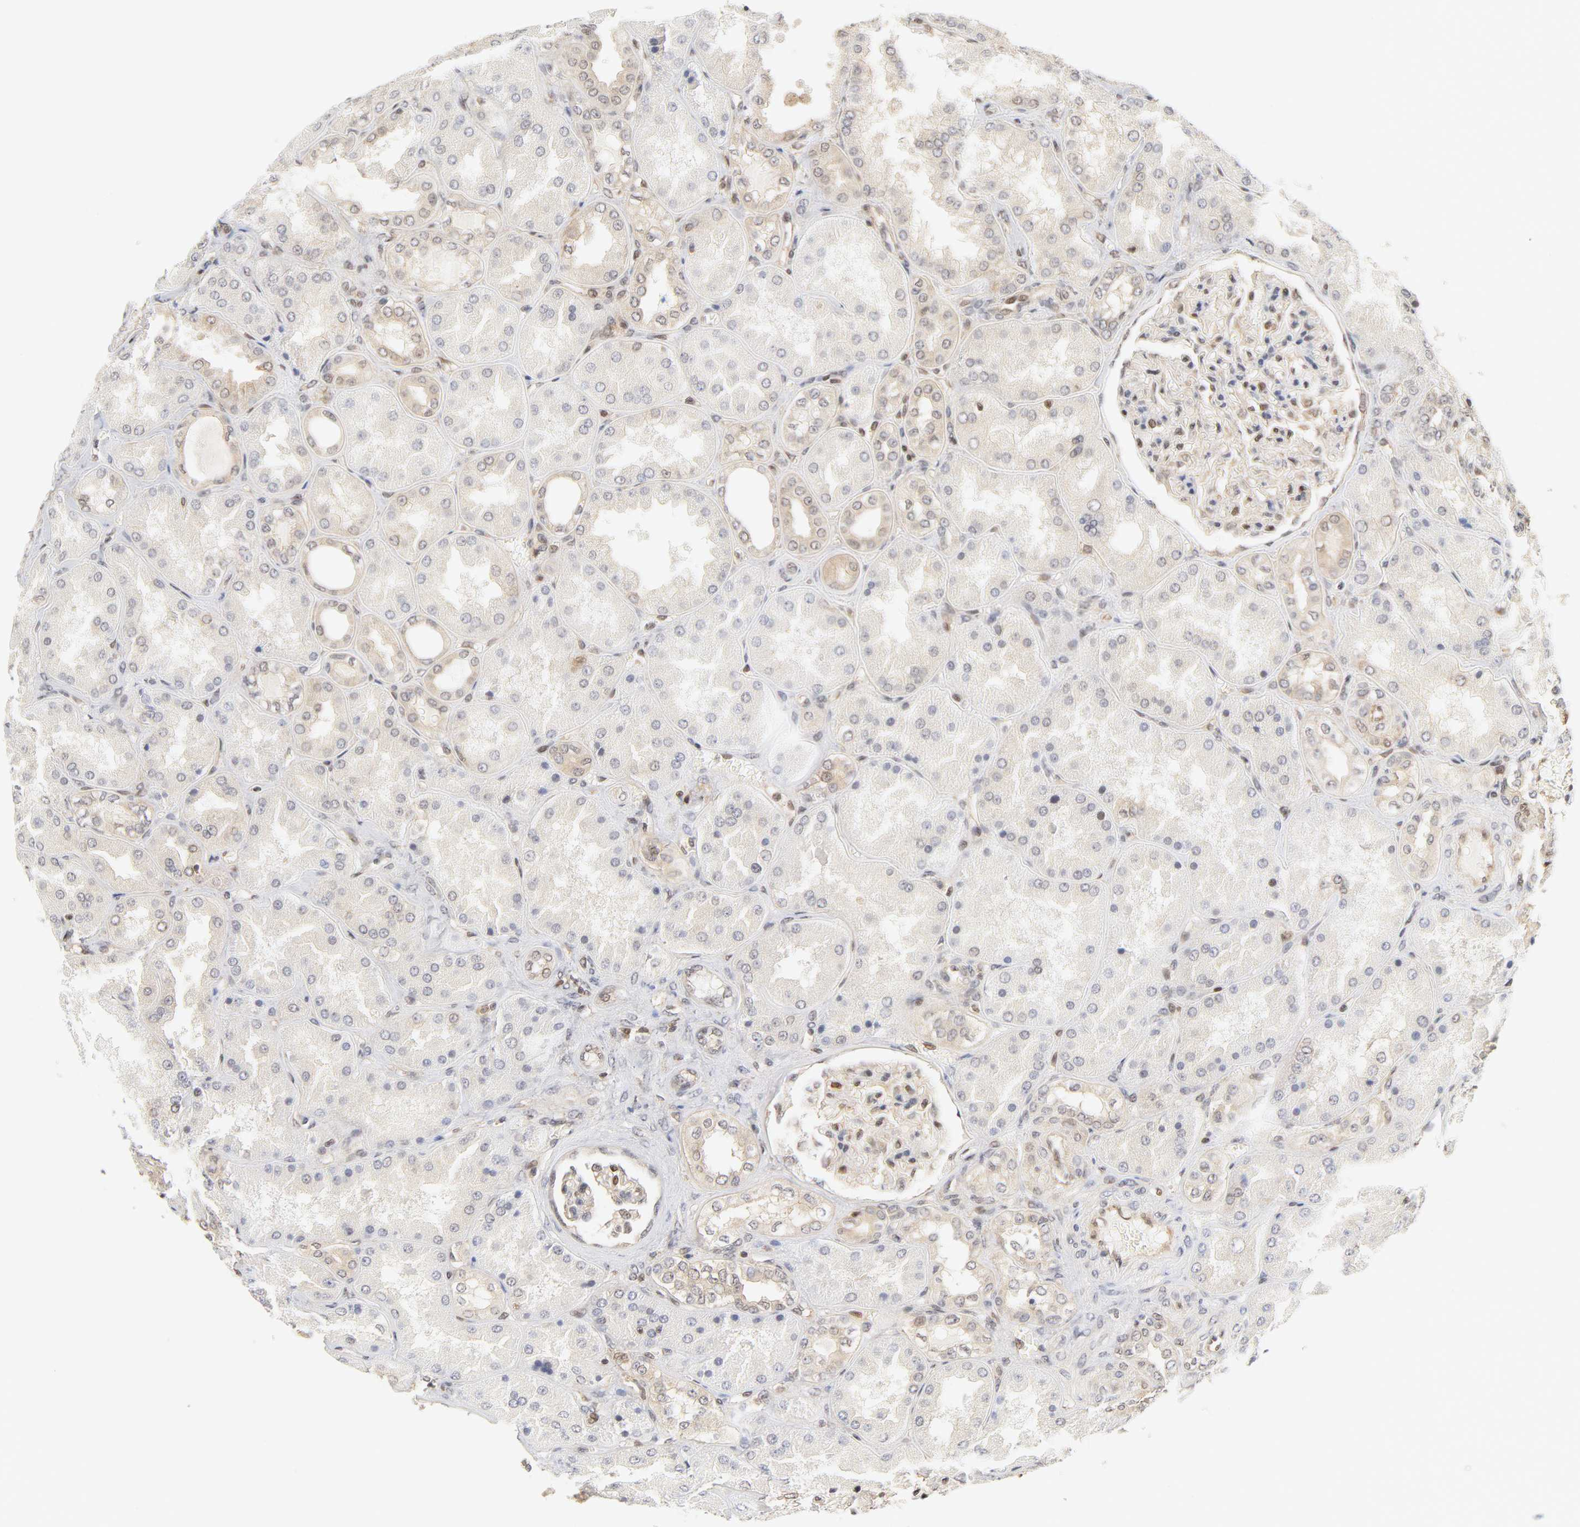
{"staining": {"intensity": "moderate", "quantity": "25%-75%", "location": "nuclear"}, "tissue": "kidney", "cell_type": "Cells in glomeruli", "image_type": "normal", "snomed": [{"axis": "morphology", "description": "Normal tissue, NOS"}, {"axis": "topography", "description": "Kidney"}], "caption": "High-magnification brightfield microscopy of normal kidney stained with DAB (brown) and counterstained with hematoxylin (blue). cells in glomeruli exhibit moderate nuclear staining is present in about25%-75% of cells.", "gene": "CDC37", "patient": {"sex": "female", "age": 56}}